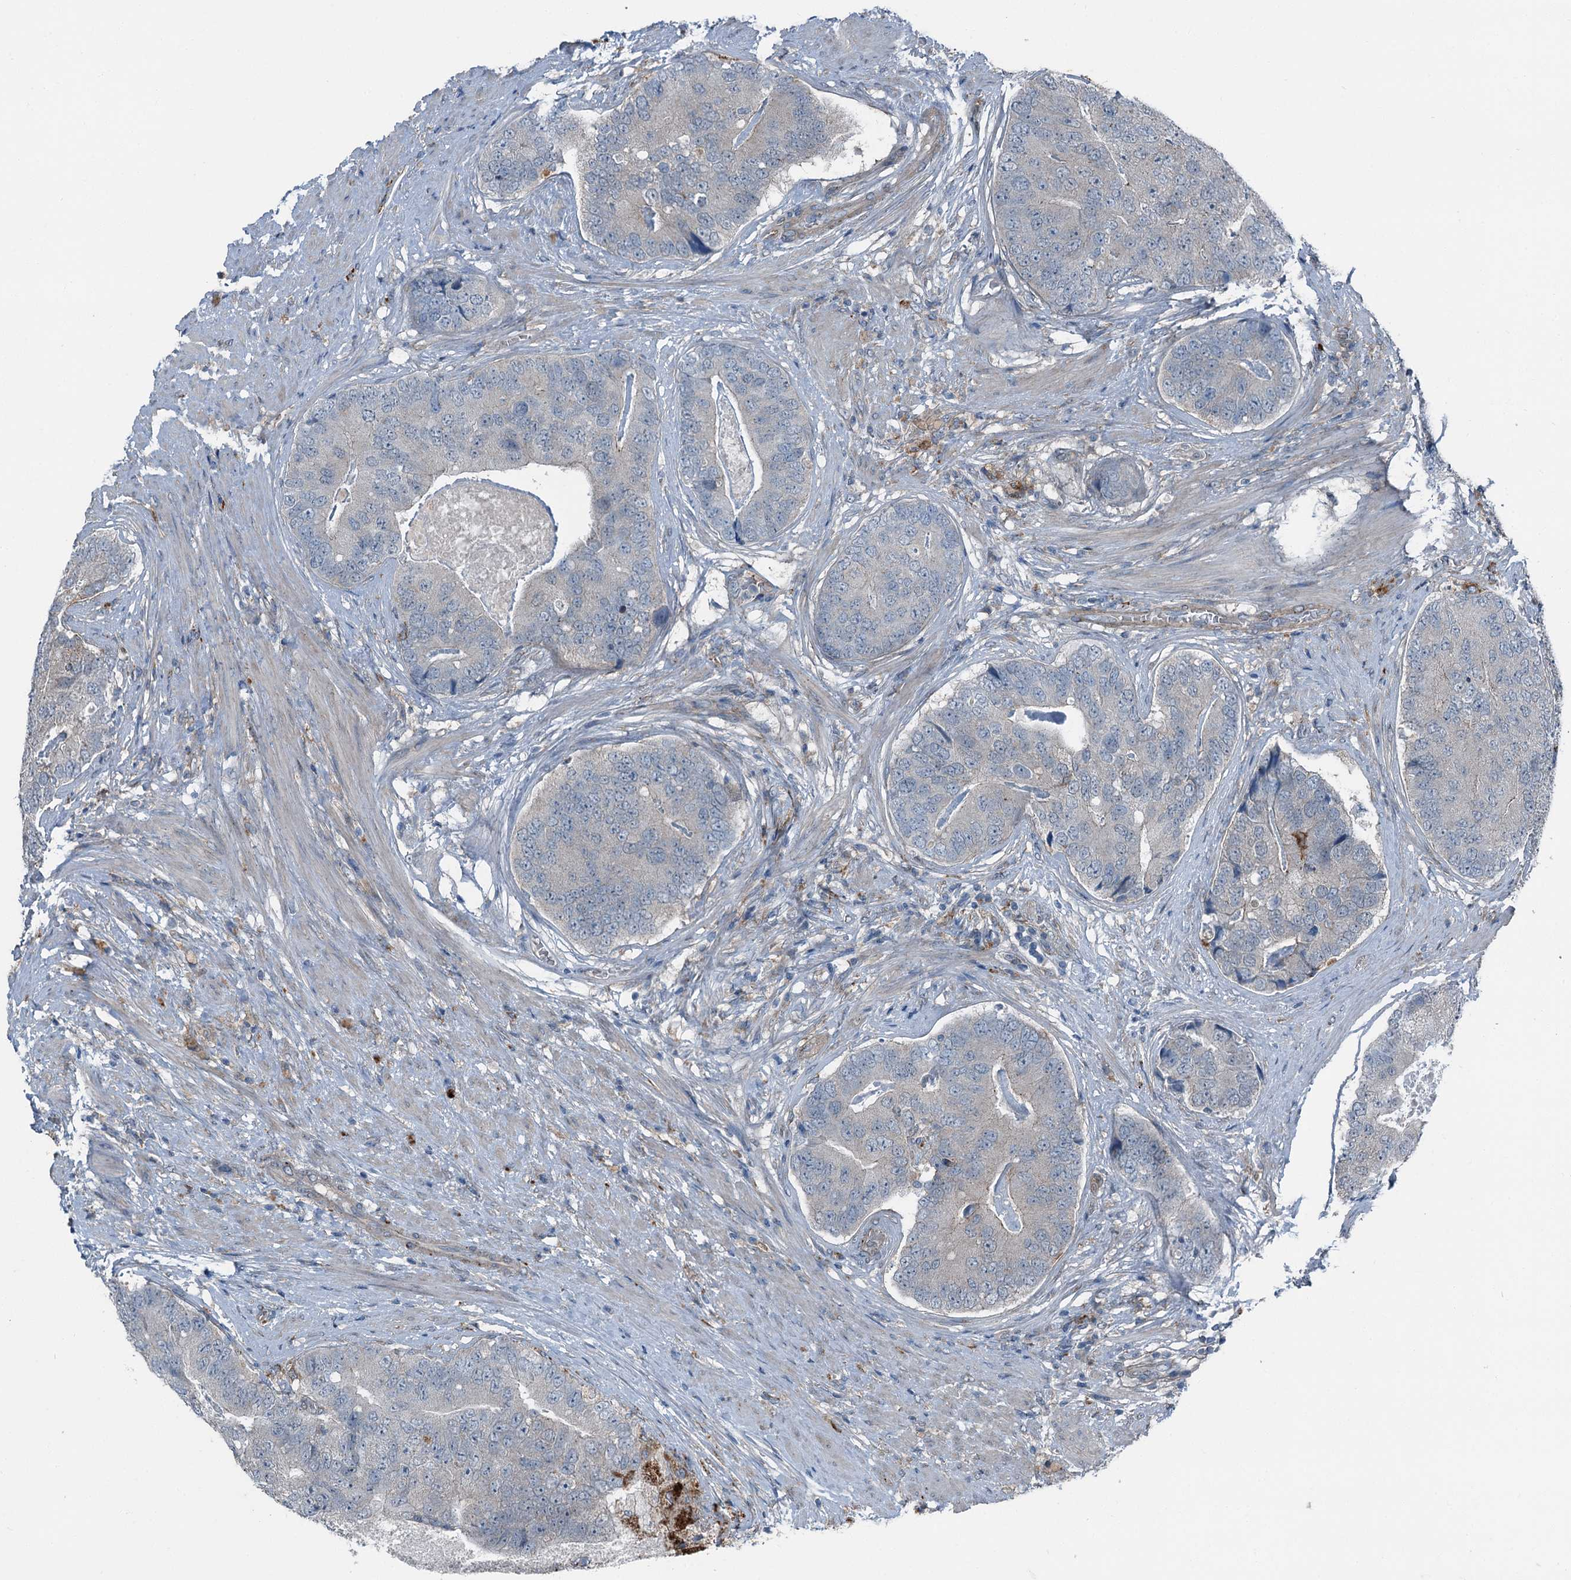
{"staining": {"intensity": "negative", "quantity": "none", "location": "none"}, "tissue": "prostate cancer", "cell_type": "Tumor cells", "image_type": "cancer", "snomed": [{"axis": "morphology", "description": "Adenocarcinoma, High grade"}, {"axis": "topography", "description": "Prostate"}], "caption": "IHC of prostate cancer shows no expression in tumor cells. (Stains: DAB immunohistochemistry (IHC) with hematoxylin counter stain, Microscopy: brightfield microscopy at high magnification).", "gene": "AXL", "patient": {"sex": "male", "age": 70}}